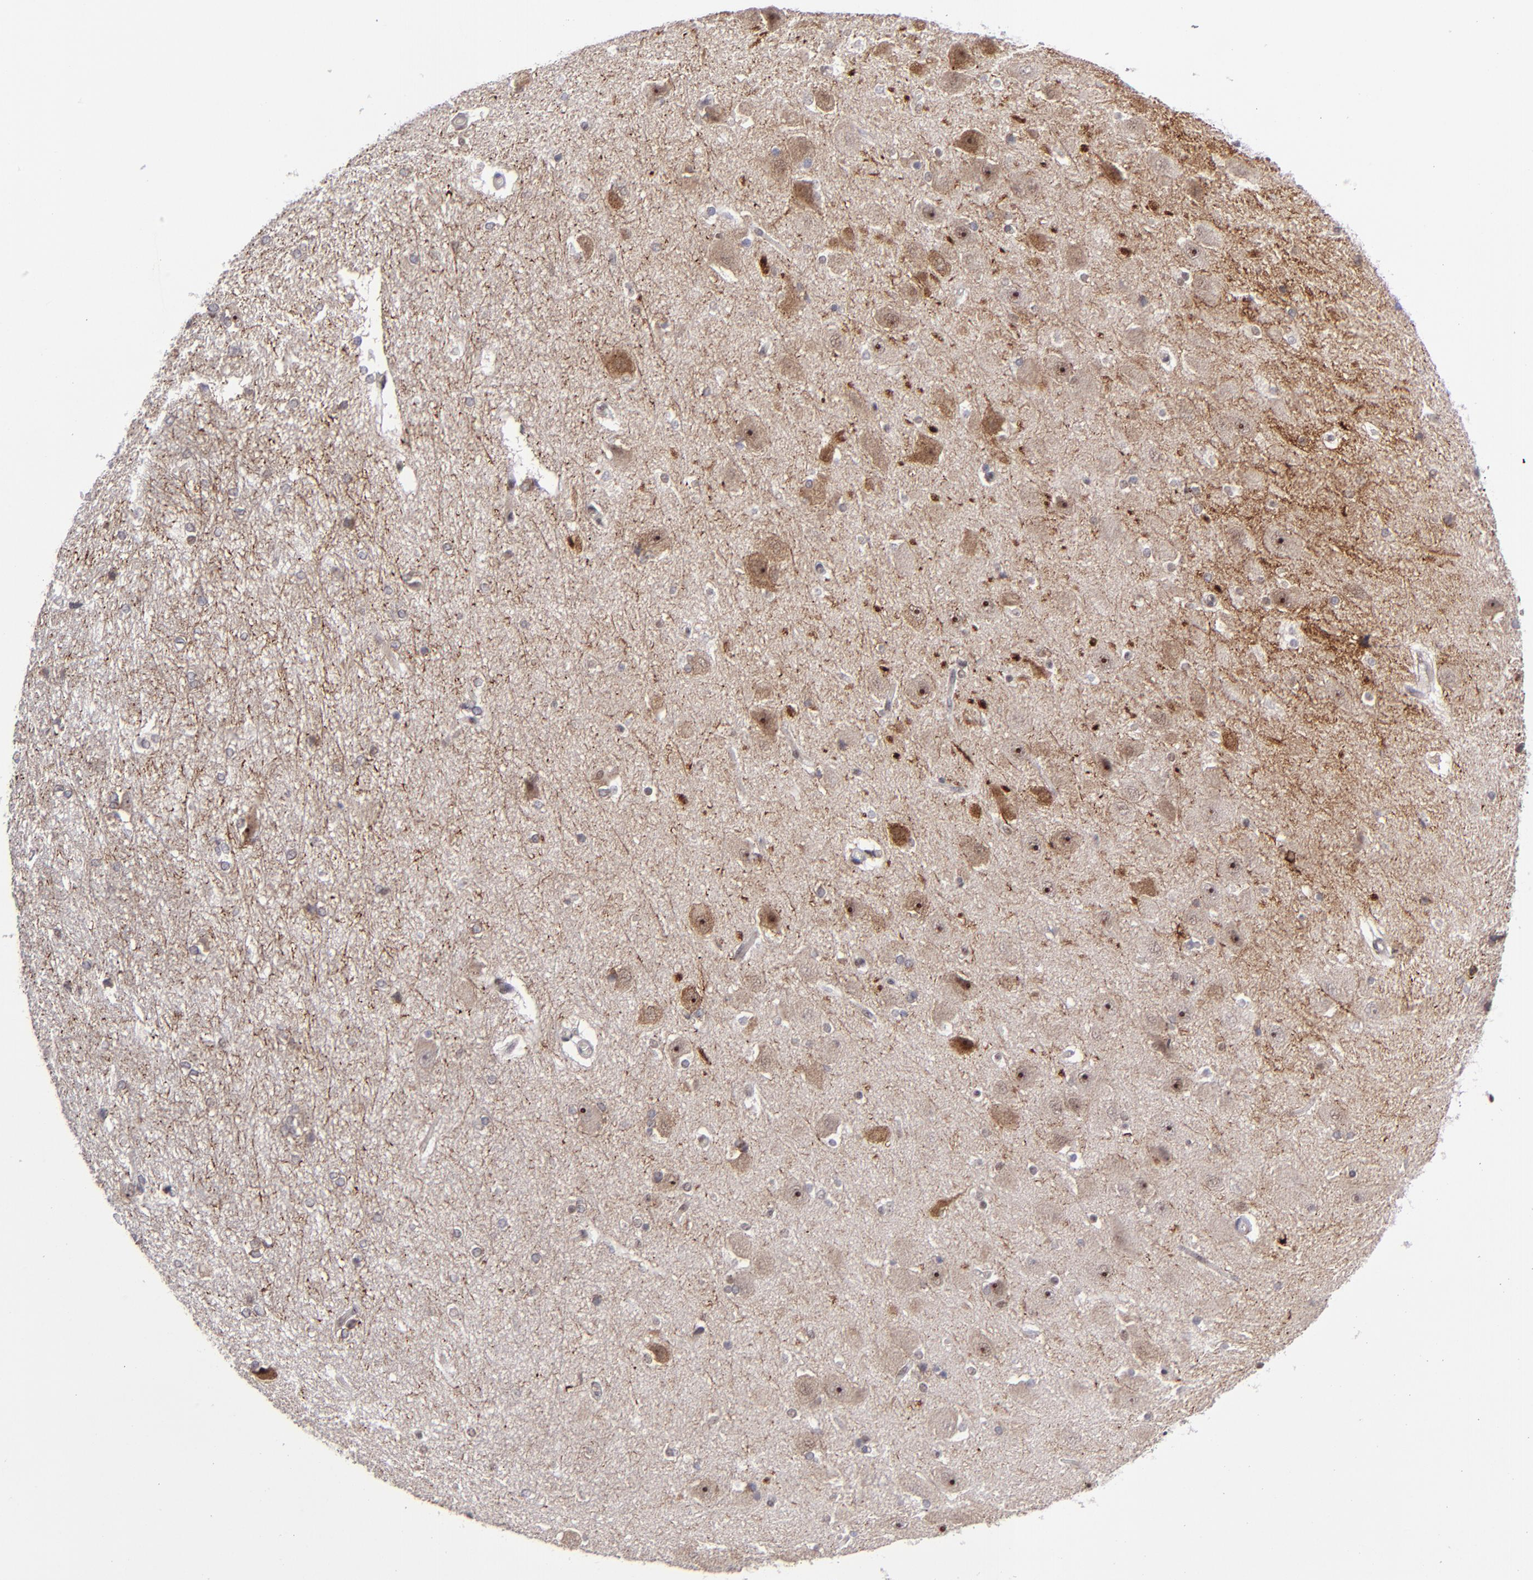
{"staining": {"intensity": "weak", "quantity": "<25%", "location": "nuclear"}, "tissue": "hippocampus", "cell_type": "Glial cells", "image_type": "normal", "snomed": [{"axis": "morphology", "description": "Normal tissue, NOS"}, {"axis": "topography", "description": "Hippocampus"}], "caption": "IHC micrograph of unremarkable hippocampus: human hippocampus stained with DAB displays no significant protein staining in glial cells.", "gene": "RREB1", "patient": {"sex": "female", "age": 19}}